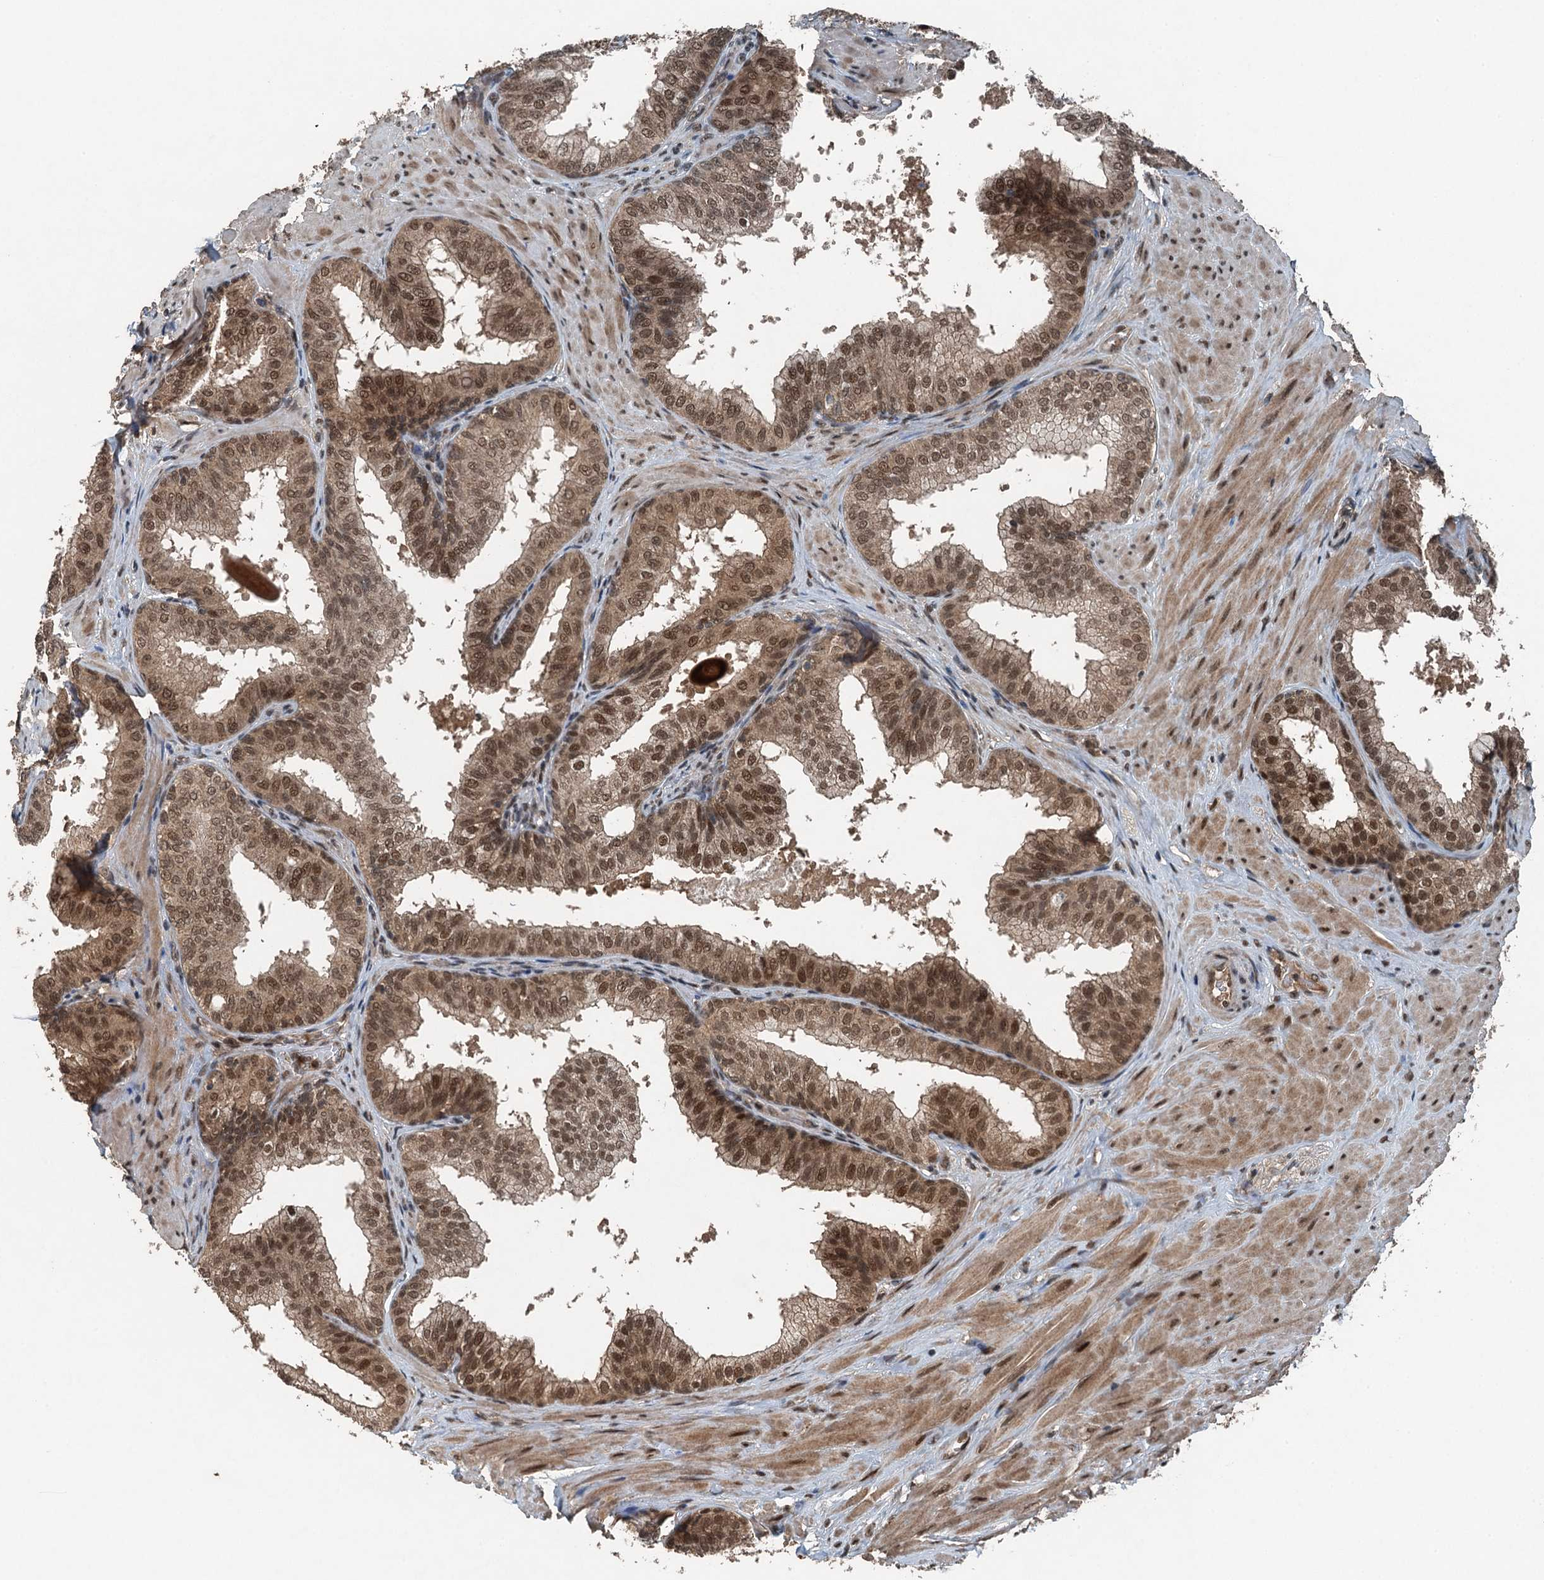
{"staining": {"intensity": "moderate", "quantity": ">75%", "location": "cytoplasmic/membranous,nuclear"}, "tissue": "prostate", "cell_type": "Glandular cells", "image_type": "normal", "snomed": [{"axis": "morphology", "description": "Normal tissue, NOS"}, {"axis": "topography", "description": "Prostate"}], "caption": "Protein positivity by IHC shows moderate cytoplasmic/membranous,nuclear positivity in about >75% of glandular cells in normal prostate.", "gene": "UBXN6", "patient": {"sex": "male", "age": 60}}